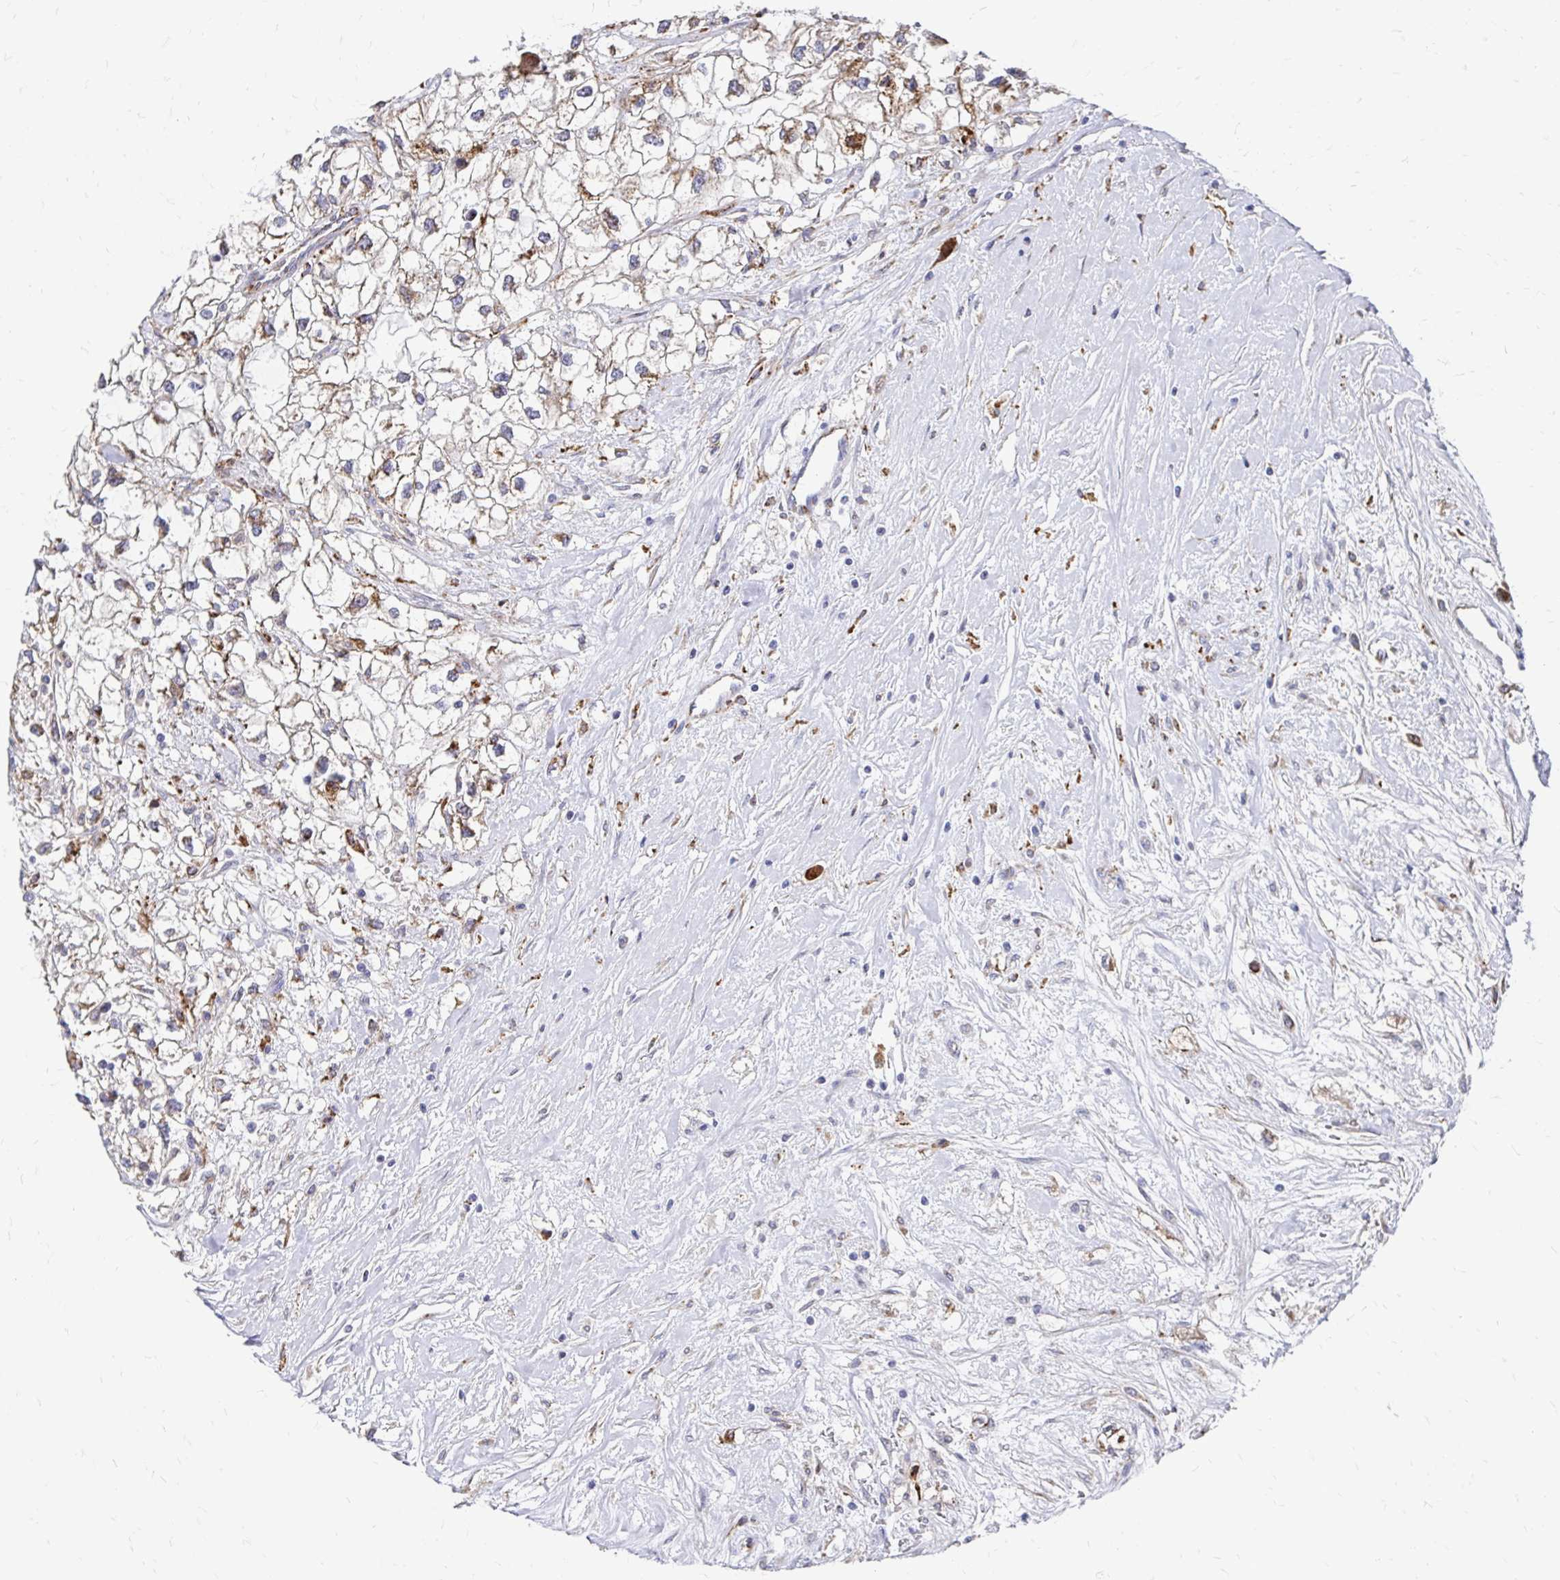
{"staining": {"intensity": "weak", "quantity": ">75%", "location": "cytoplasmic/membranous"}, "tissue": "renal cancer", "cell_type": "Tumor cells", "image_type": "cancer", "snomed": [{"axis": "morphology", "description": "Adenocarcinoma, NOS"}, {"axis": "topography", "description": "Kidney"}], "caption": "Immunohistochemical staining of renal adenocarcinoma shows low levels of weak cytoplasmic/membranous protein staining in about >75% of tumor cells.", "gene": "CDKL1", "patient": {"sex": "male", "age": 59}}